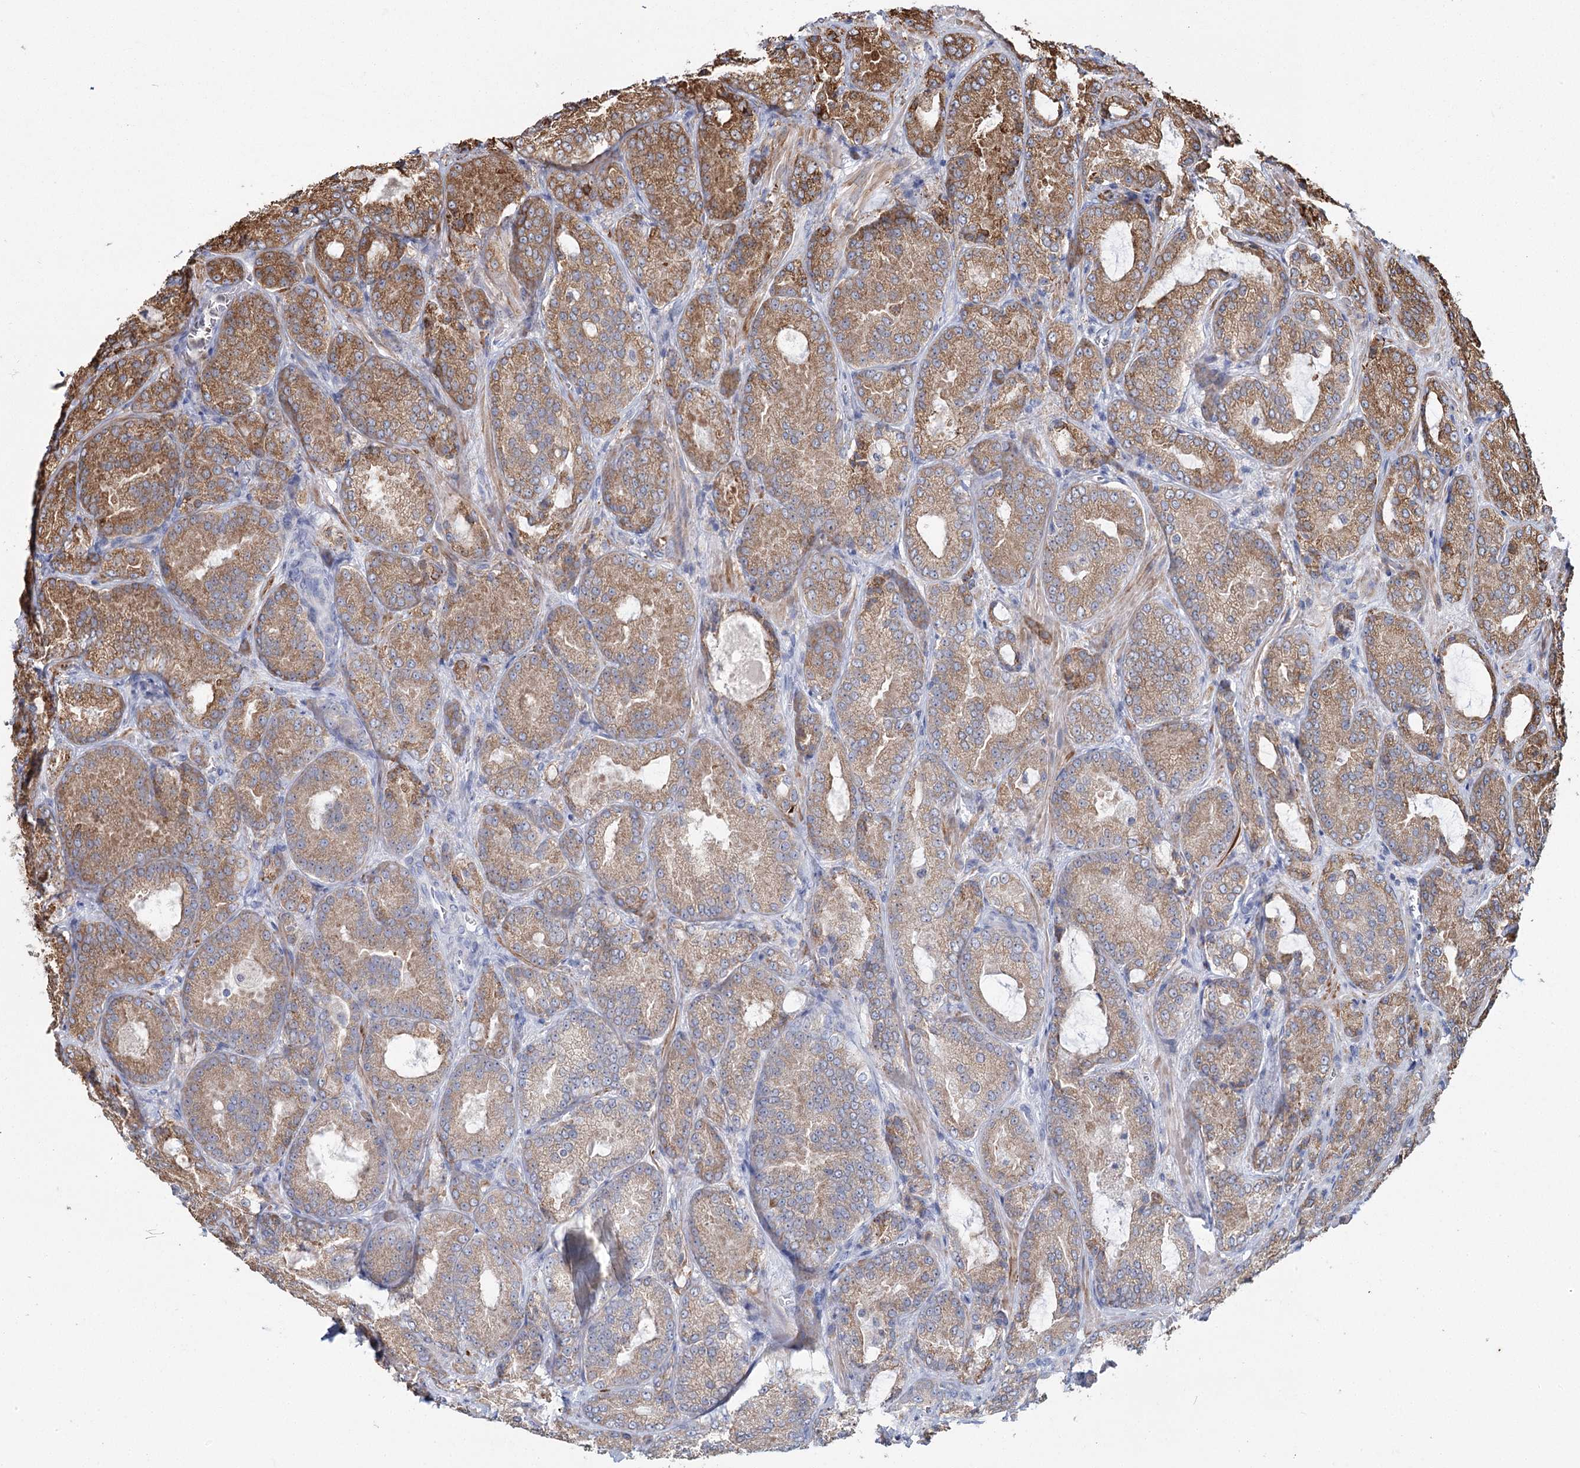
{"staining": {"intensity": "moderate", "quantity": "25%-75%", "location": "cytoplasmic/membranous"}, "tissue": "prostate cancer", "cell_type": "Tumor cells", "image_type": "cancer", "snomed": [{"axis": "morphology", "description": "Adenocarcinoma, Low grade"}, {"axis": "topography", "description": "Prostate"}], "caption": "Prostate adenocarcinoma (low-grade) was stained to show a protein in brown. There is medium levels of moderate cytoplasmic/membranous staining in approximately 25%-75% of tumor cells.", "gene": "ZCCHC9", "patient": {"sex": "male", "age": 74}}